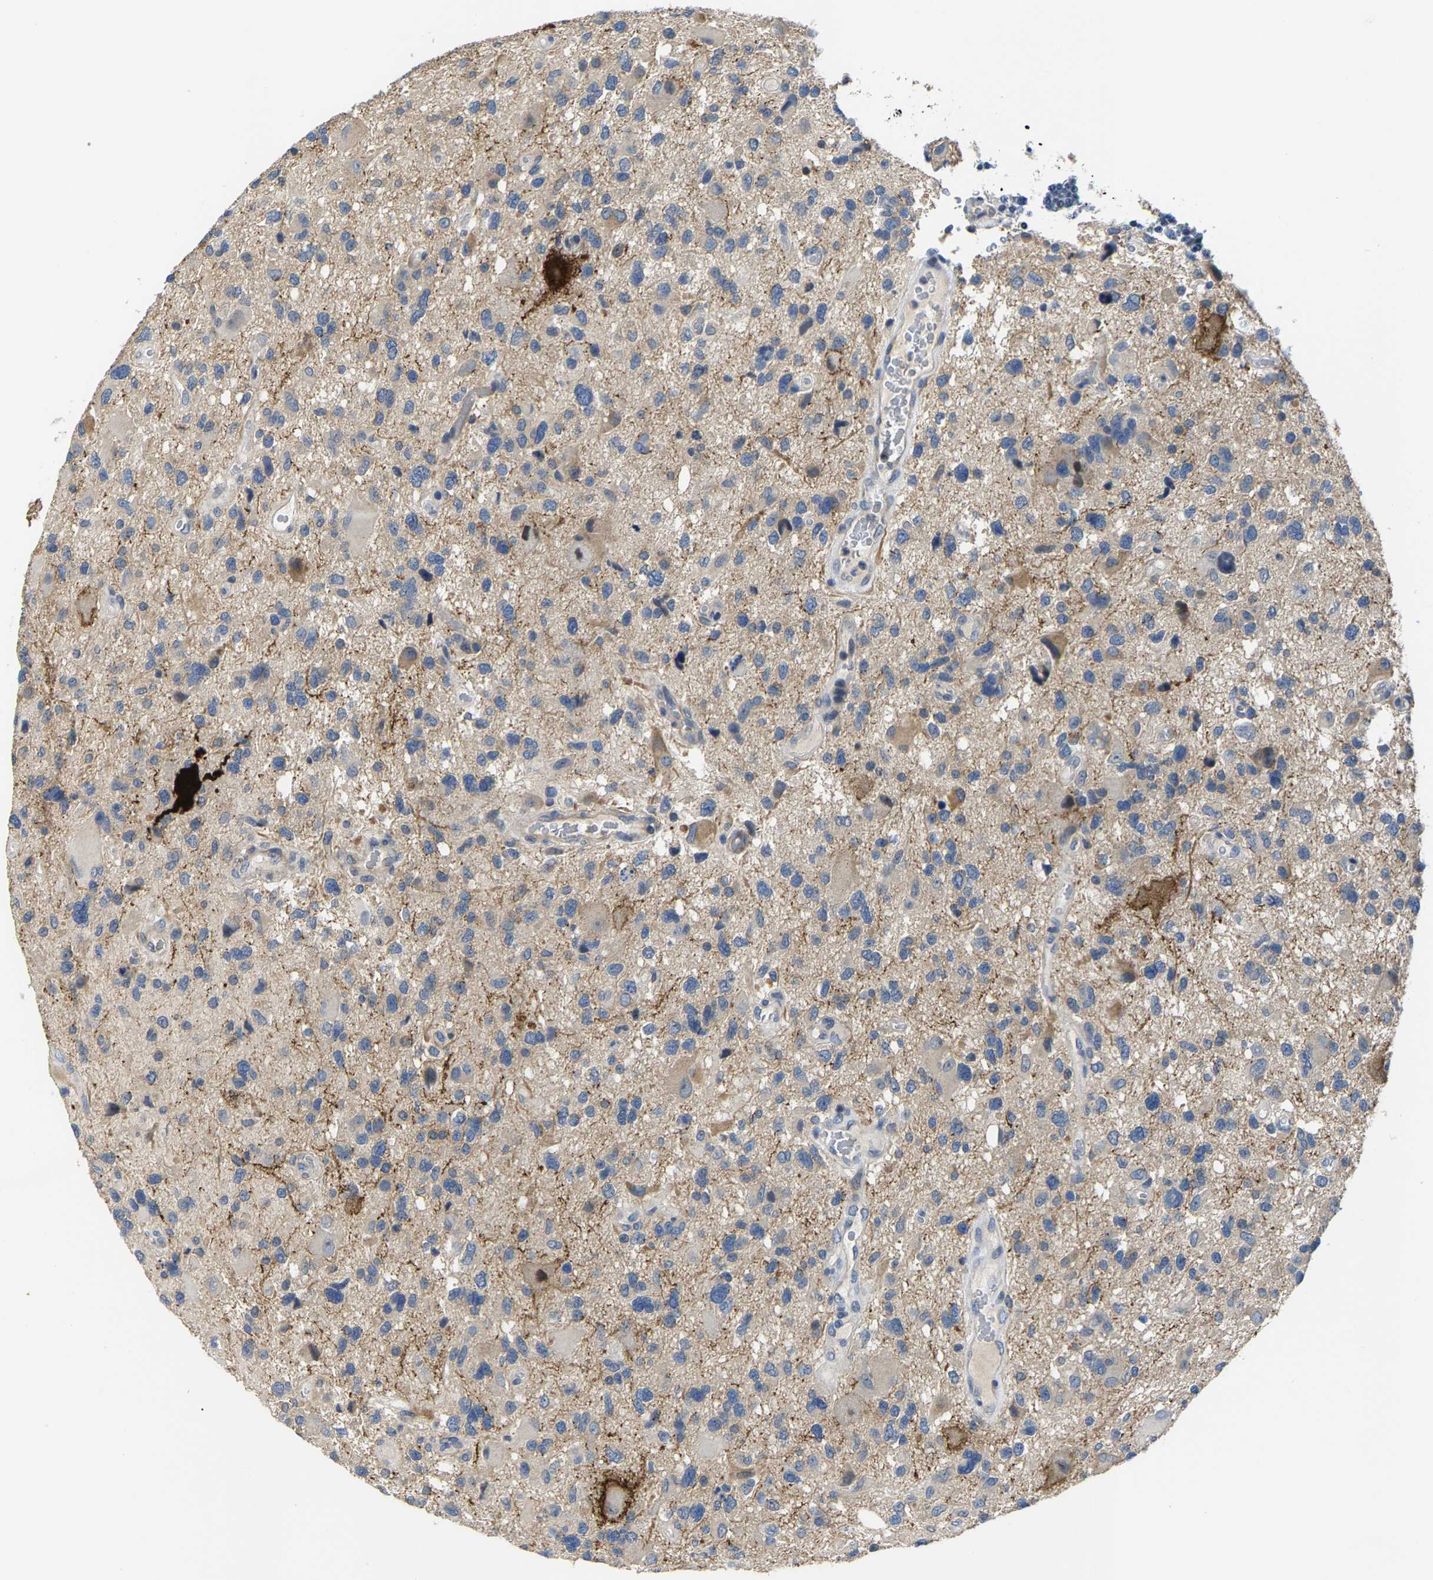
{"staining": {"intensity": "weak", "quantity": "<25%", "location": "cytoplasmic/membranous"}, "tissue": "glioma", "cell_type": "Tumor cells", "image_type": "cancer", "snomed": [{"axis": "morphology", "description": "Glioma, malignant, High grade"}, {"axis": "topography", "description": "Brain"}], "caption": "There is no significant expression in tumor cells of malignant glioma (high-grade).", "gene": "AGBL3", "patient": {"sex": "male", "age": 33}}